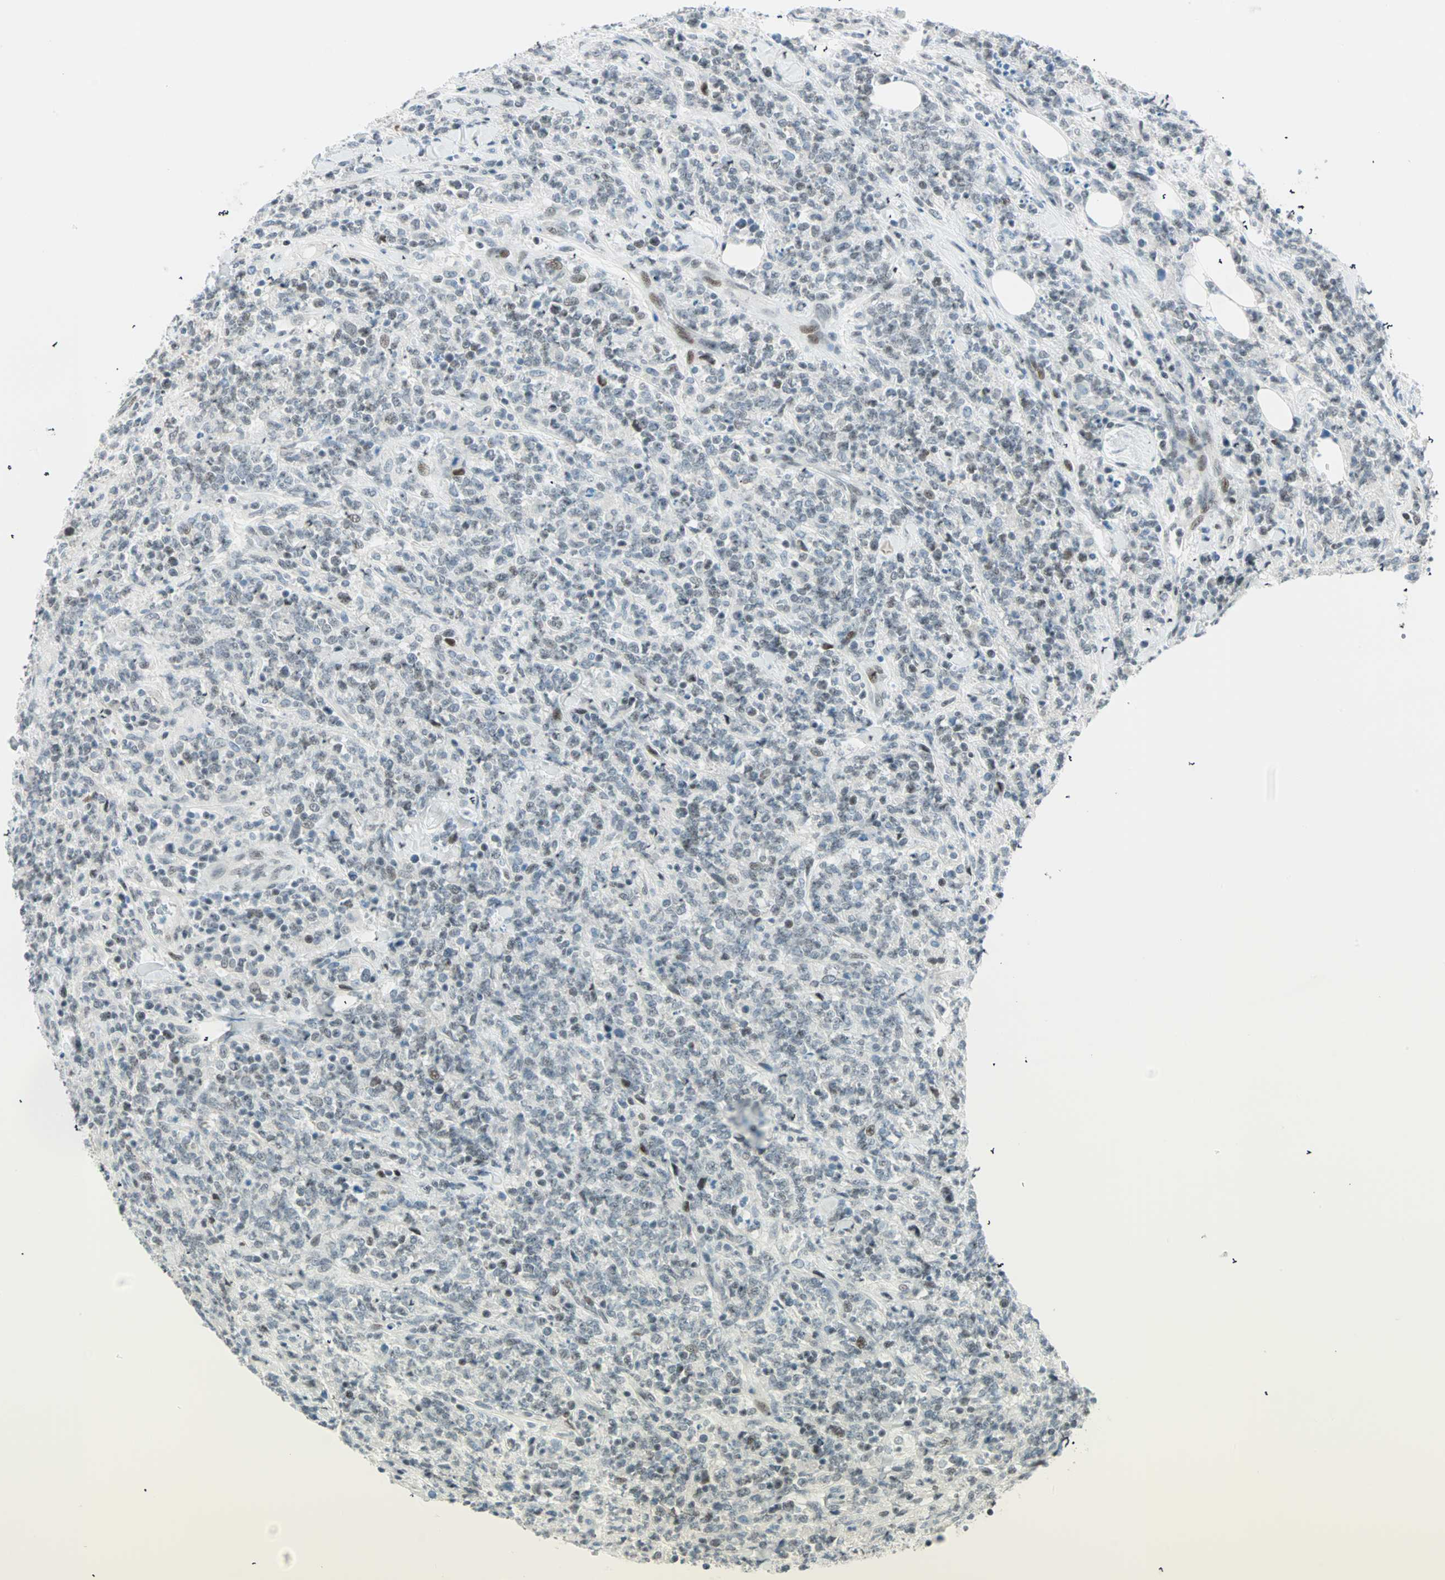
{"staining": {"intensity": "negative", "quantity": "none", "location": "none"}, "tissue": "lymphoma", "cell_type": "Tumor cells", "image_type": "cancer", "snomed": [{"axis": "morphology", "description": "Malignant lymphoma, non-Hodgkin's type, High grade"}, {"axis": "topography", "description": "Soft tissue"}], "caption": "There is no significant positivity in tumor cells of high-grade malignant lymphoma, non-Hodgkin's type.", "gene": "PKNOX1", "patient": {"sex": "male", "age": 18}}